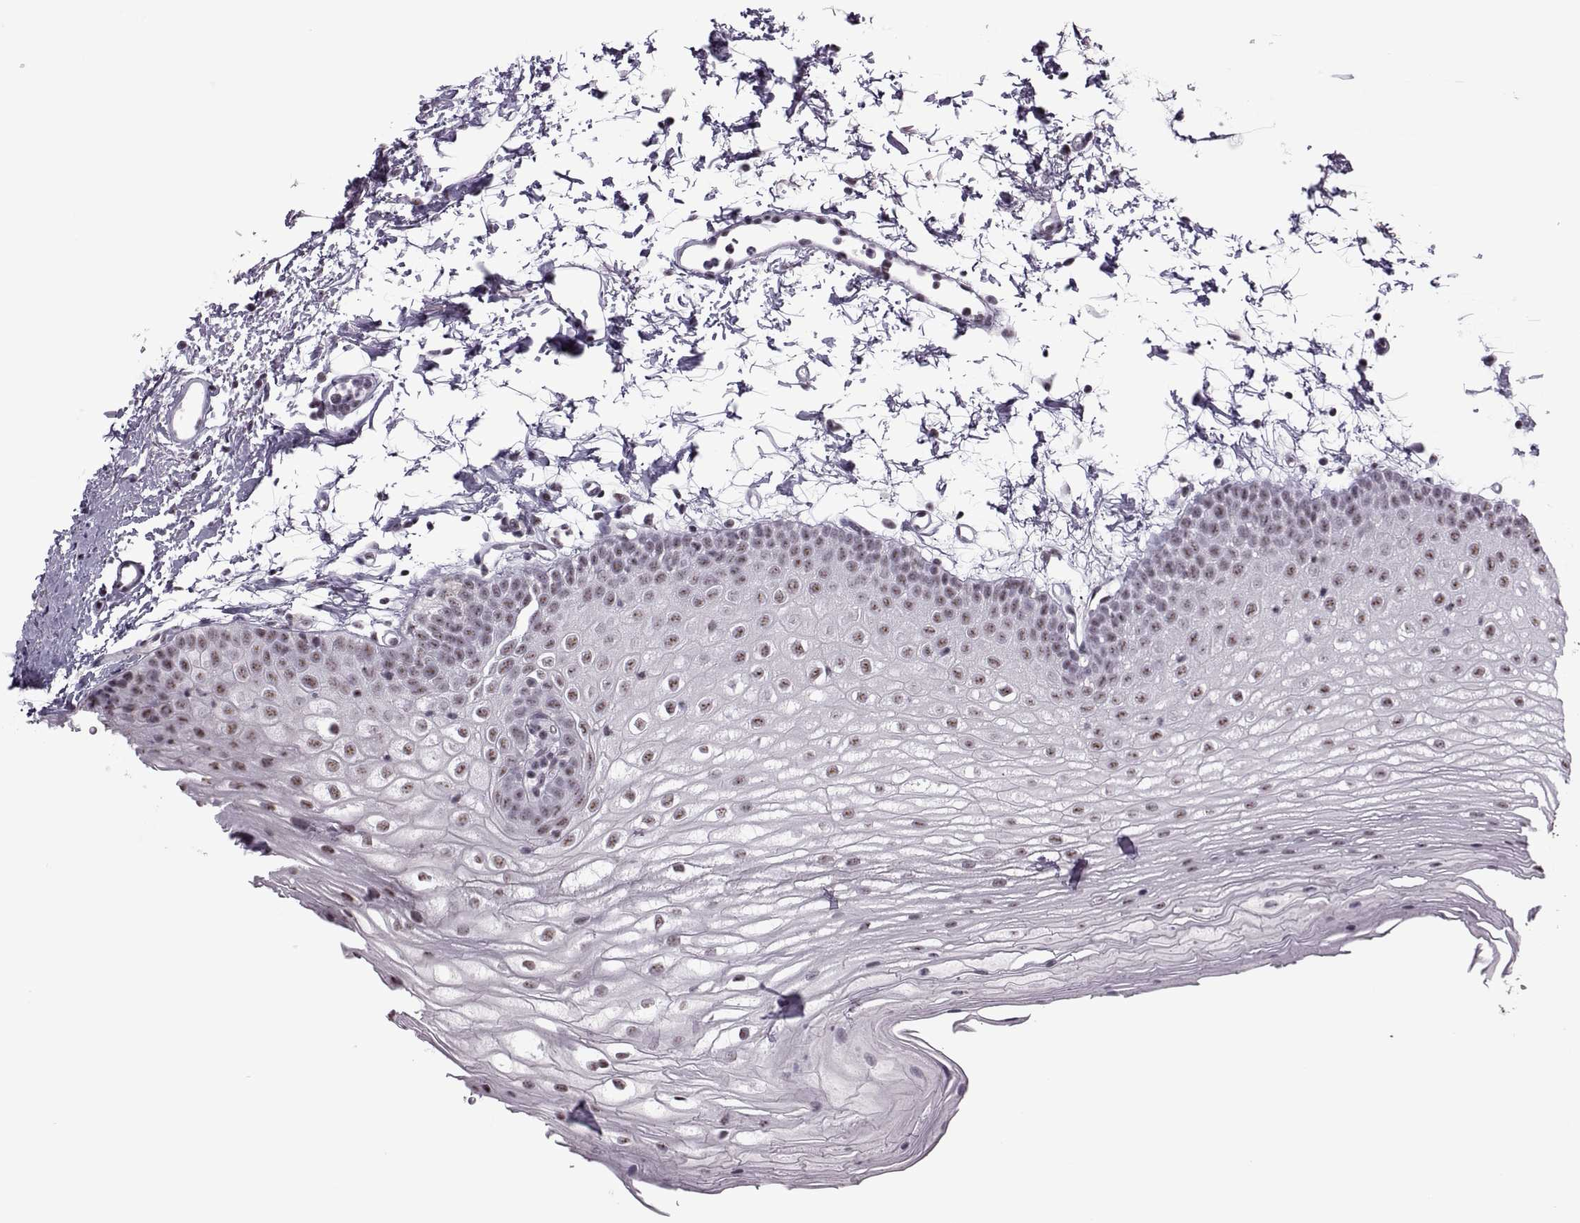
{"staining": {"intensity": "weak", "quantity": ">75%", "location": "nuclear"}, "tissue": "oral mucosa", "cell_type": "Squamous epithelial cells", "image_type": "normal", "snomed": [{"axis": "morphology", "description": "Normal tissue, NOS"}, {"axis": "topography", "description": "Oral tissue"}], "caption": "Immunohistochemical staining of normal oral mucosa displays weak nuclear protein staining in approximately >75% of squamous epithelial cells. Immunohistochemistry (ihc) stains the protein of interest in brown and the nuclei are stained blue.", "gene": "MAGEA4", "patient": {"sex": "male", "age": 72}}